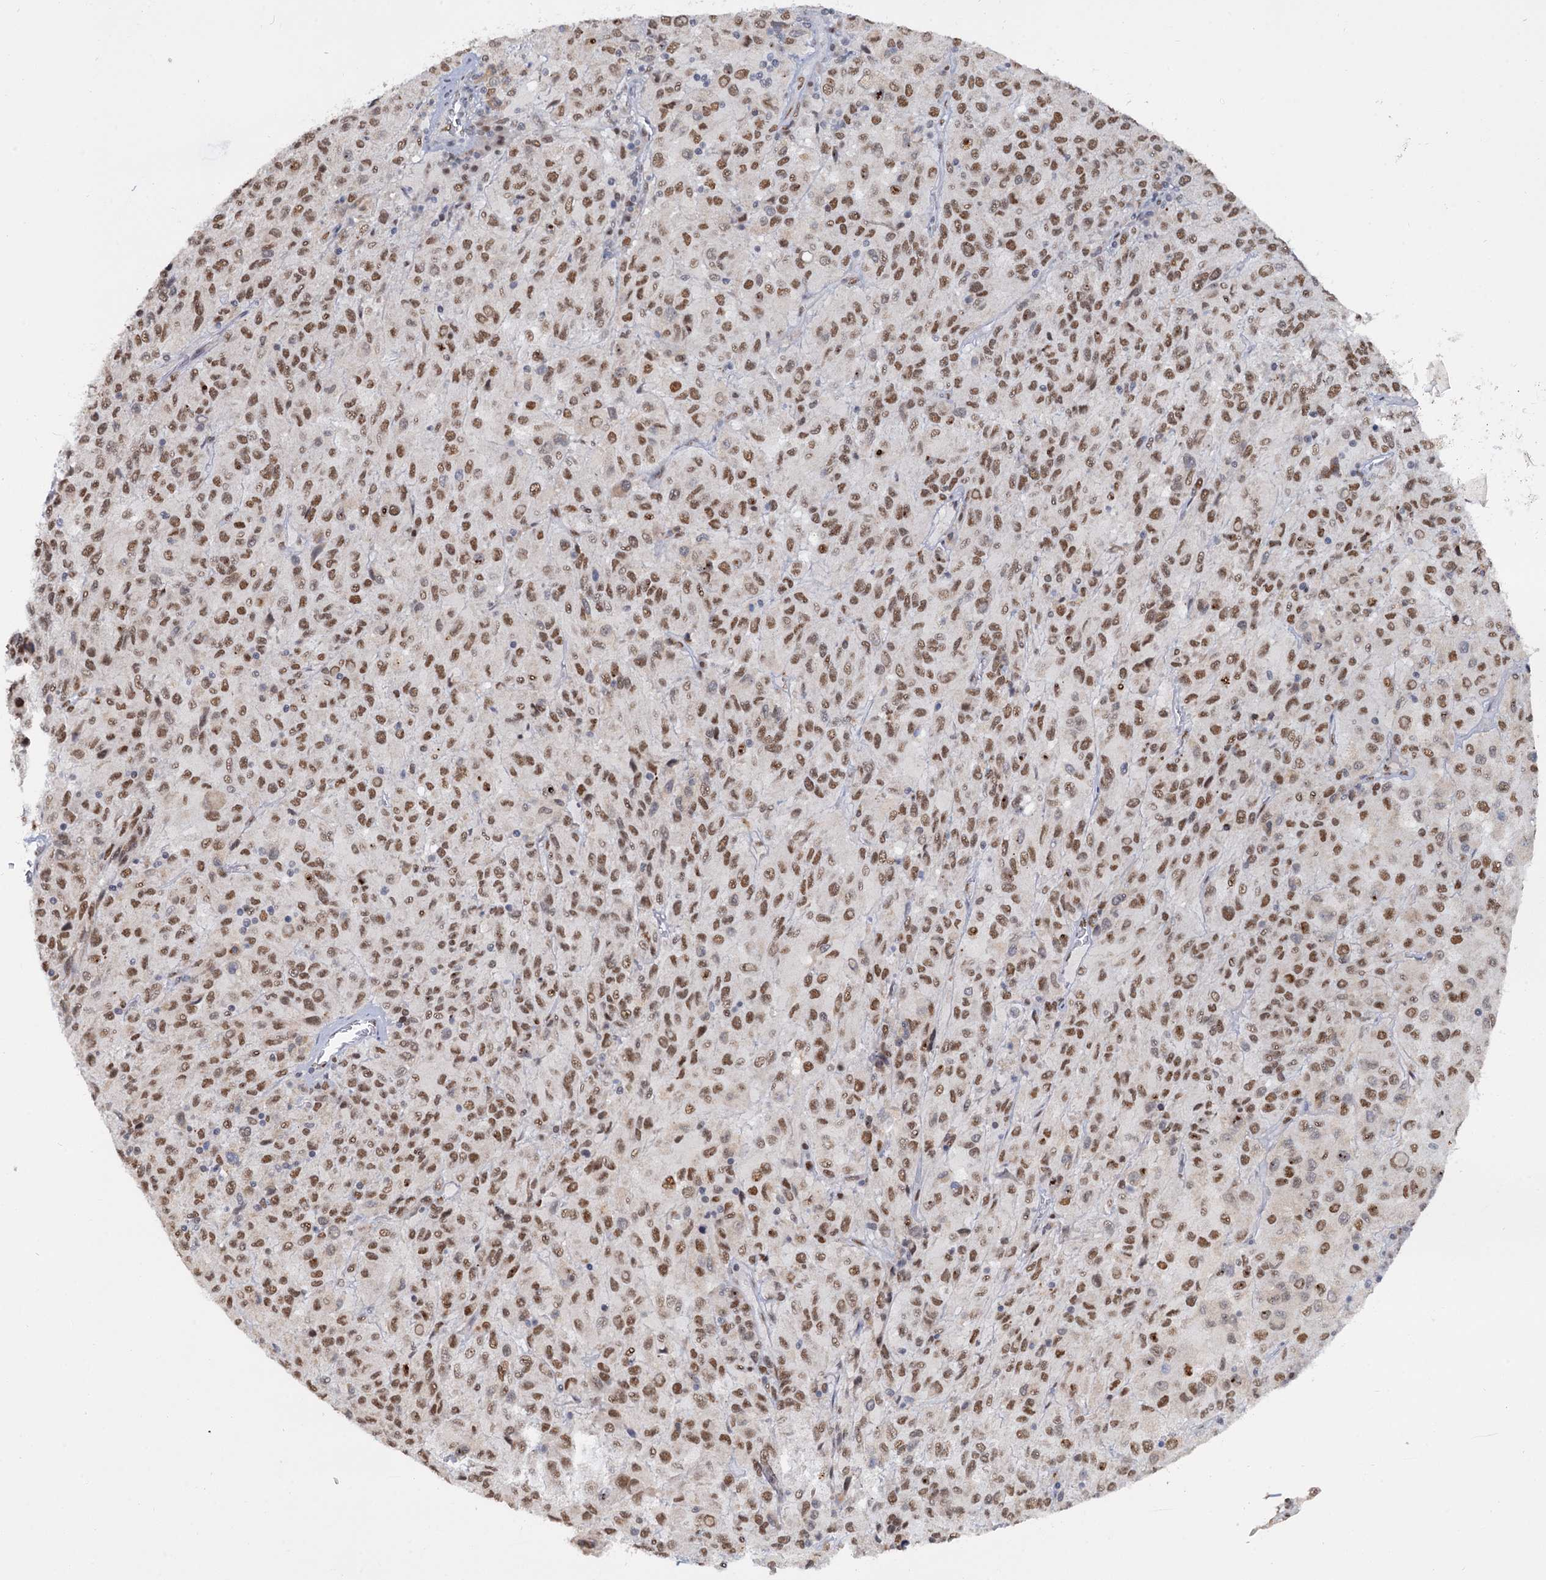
{"staining": {"intensity": "moderate", "quantity": ">75%", "location": "nuclear"}, "tissue": "melanoma", "cell_type": "Tumor cells", "image_type": "cancer", "snomed": [{"axis": "morphology", "description": "Malignant melanoma, Metastatic site"}, {"axis": "topography", "description": "Lung"}], "caption": "This photomicrograph reveals malignant melanoma (metastatic site) stained with immunohistochemistry to label a protein in brown. The nuclear of tumor cells show moderate positivity for the protein. Nuclei are counter-stained blue.", "gene": "RPRD1A", "patient": {"sex": "male", "age": 64}}